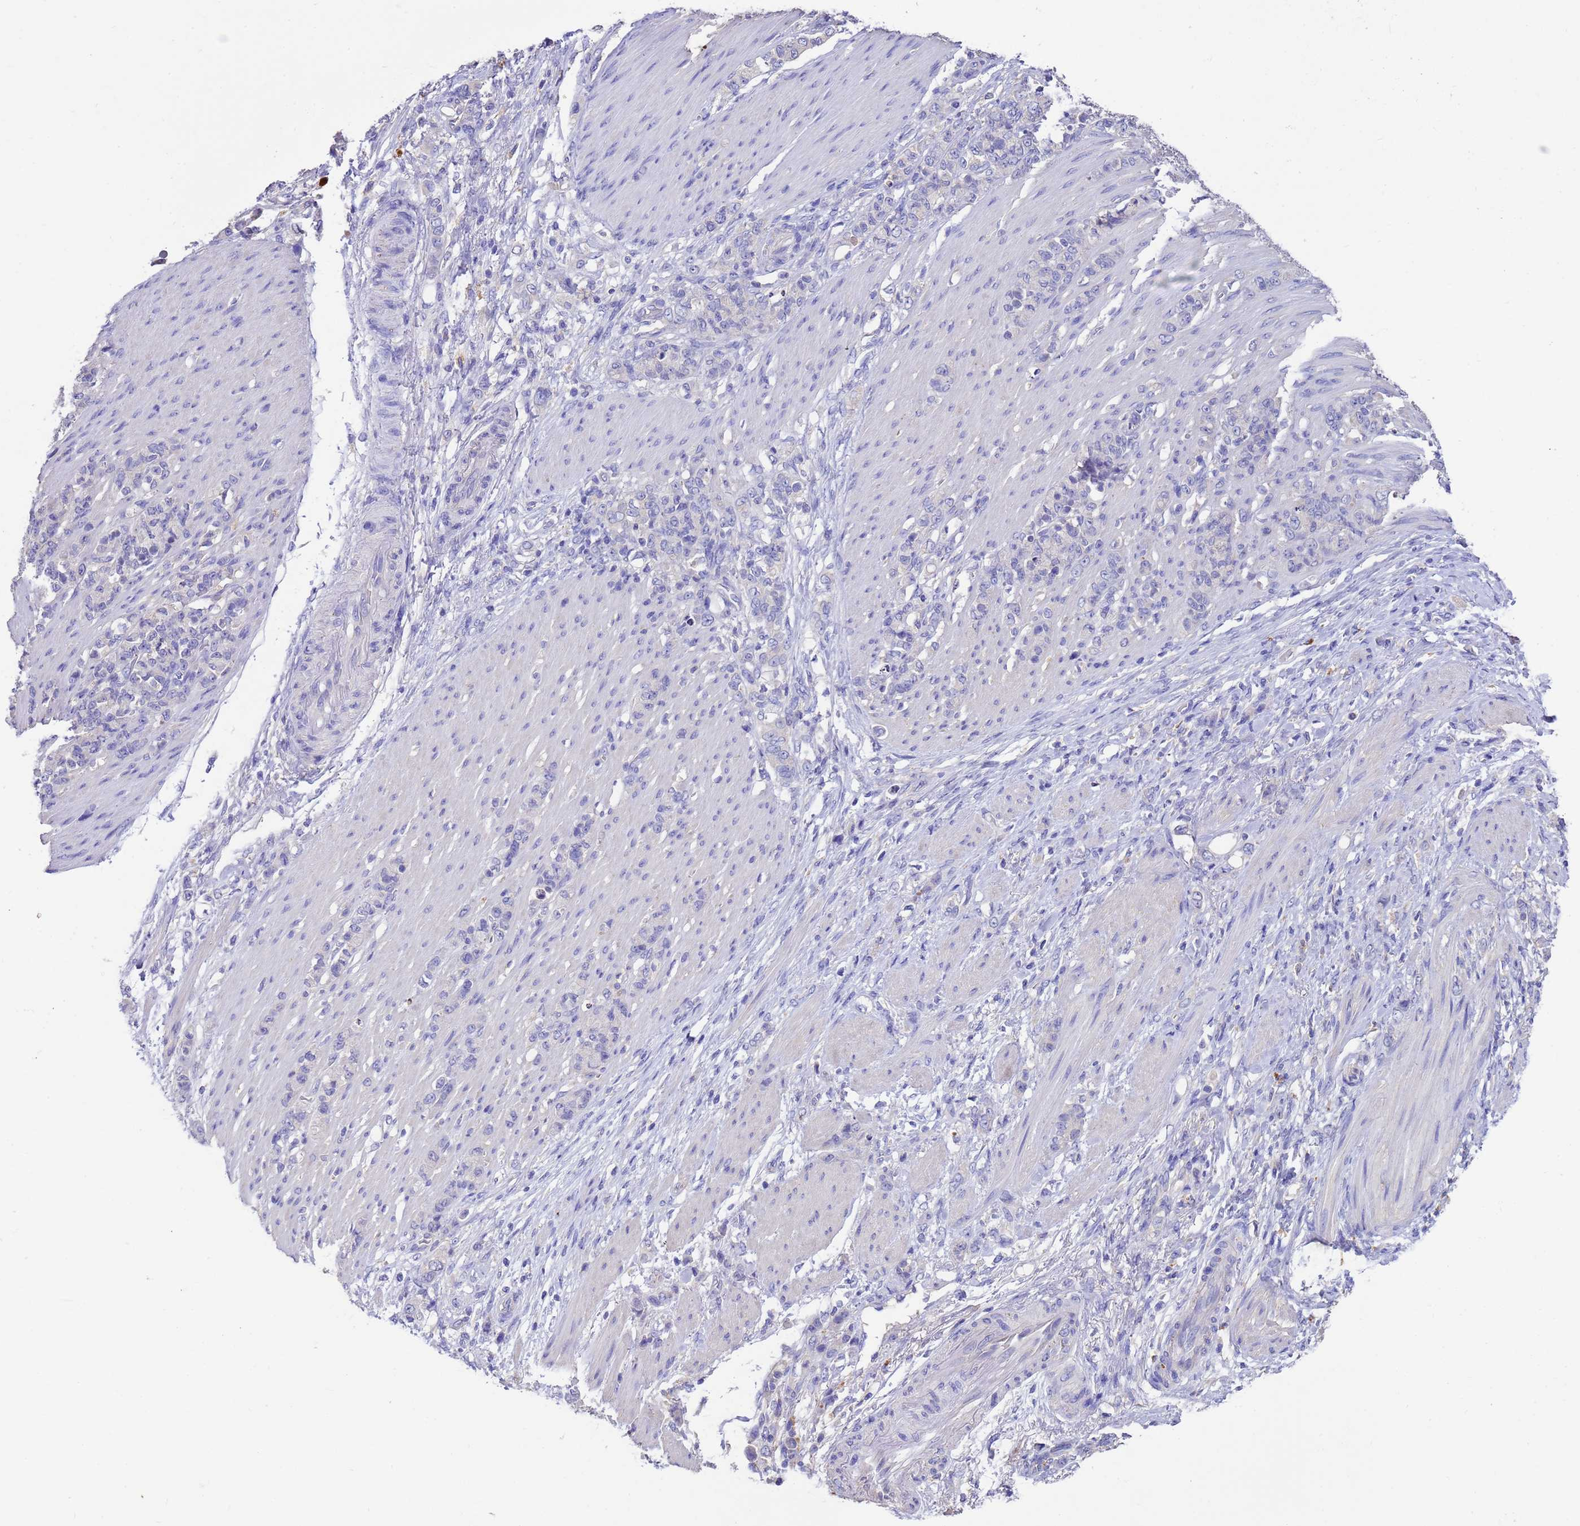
{"staining": {"intensity": "negative", "quantity": "none", "location": "none"}, "tissue": "stomach cancer", "cell_type": "Tumor cells", "image_type": "cancer", "snomed": [{"axis": "morphology", "description": "Adenocarcinoma, NOS"}, {"axis": "topography", "description": "Stomach"}], "caption": "Immunohistochemical staining of human stomach cancer (adenocarcinoma) displays no significant staining in tumor cells. (Stains: DAB IHC with hematoxylin counter stain, Microscopy: brightfield microscopy at high magnification).", "gene": "SRL", "patient": {"sex": "female", "age": 79}}